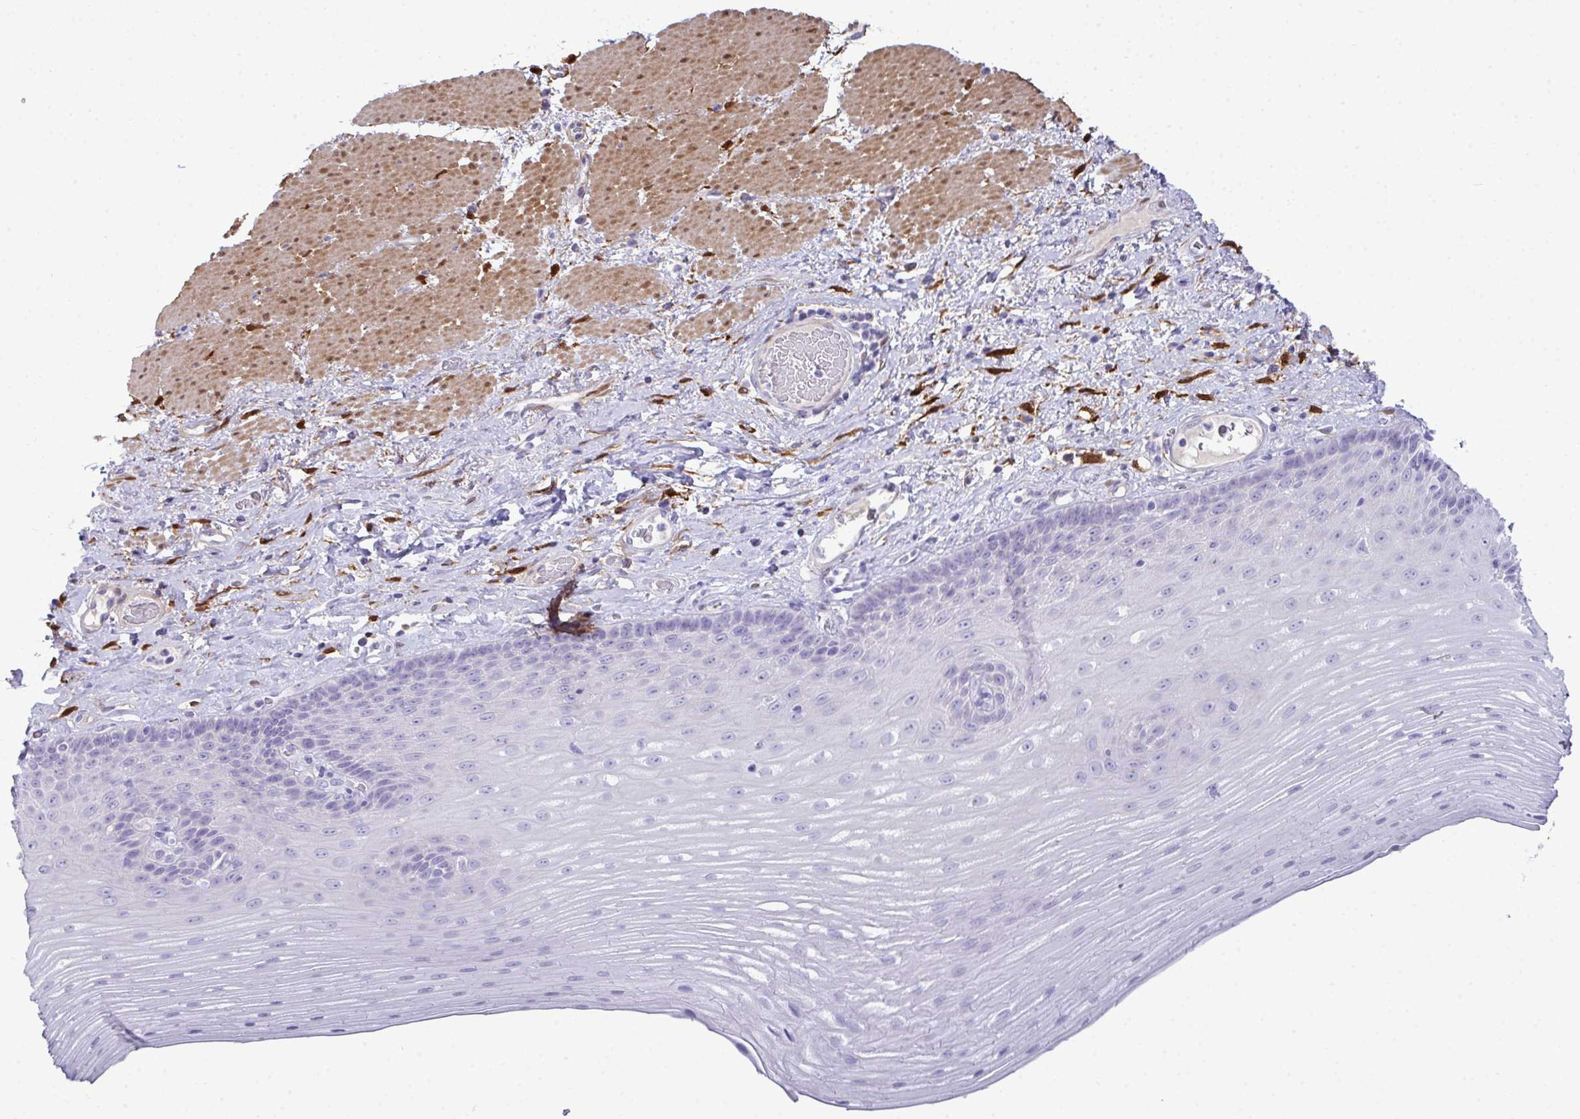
{"staining": {"intensity": "negative", "quantity": "none", "location": "none"}, "tissue": "esophagus", "cell_type": "Squamous epithelial cells", "image_type": "normal", "snomed": [{"axis": "morphology", "description": "Normal tissue, NOS"}, {"axis": "topography", "description": "Esophagus"}], "caption": "Squamous epithelial cells show no significant positivity in unremarkable esophagus. (DAB (3,3'-diaminobenzidine) immunohistochemistry with hematoxylin counter stain).", "gene": "HSPB6", "patient": {"sex": "male", "age": 62}}